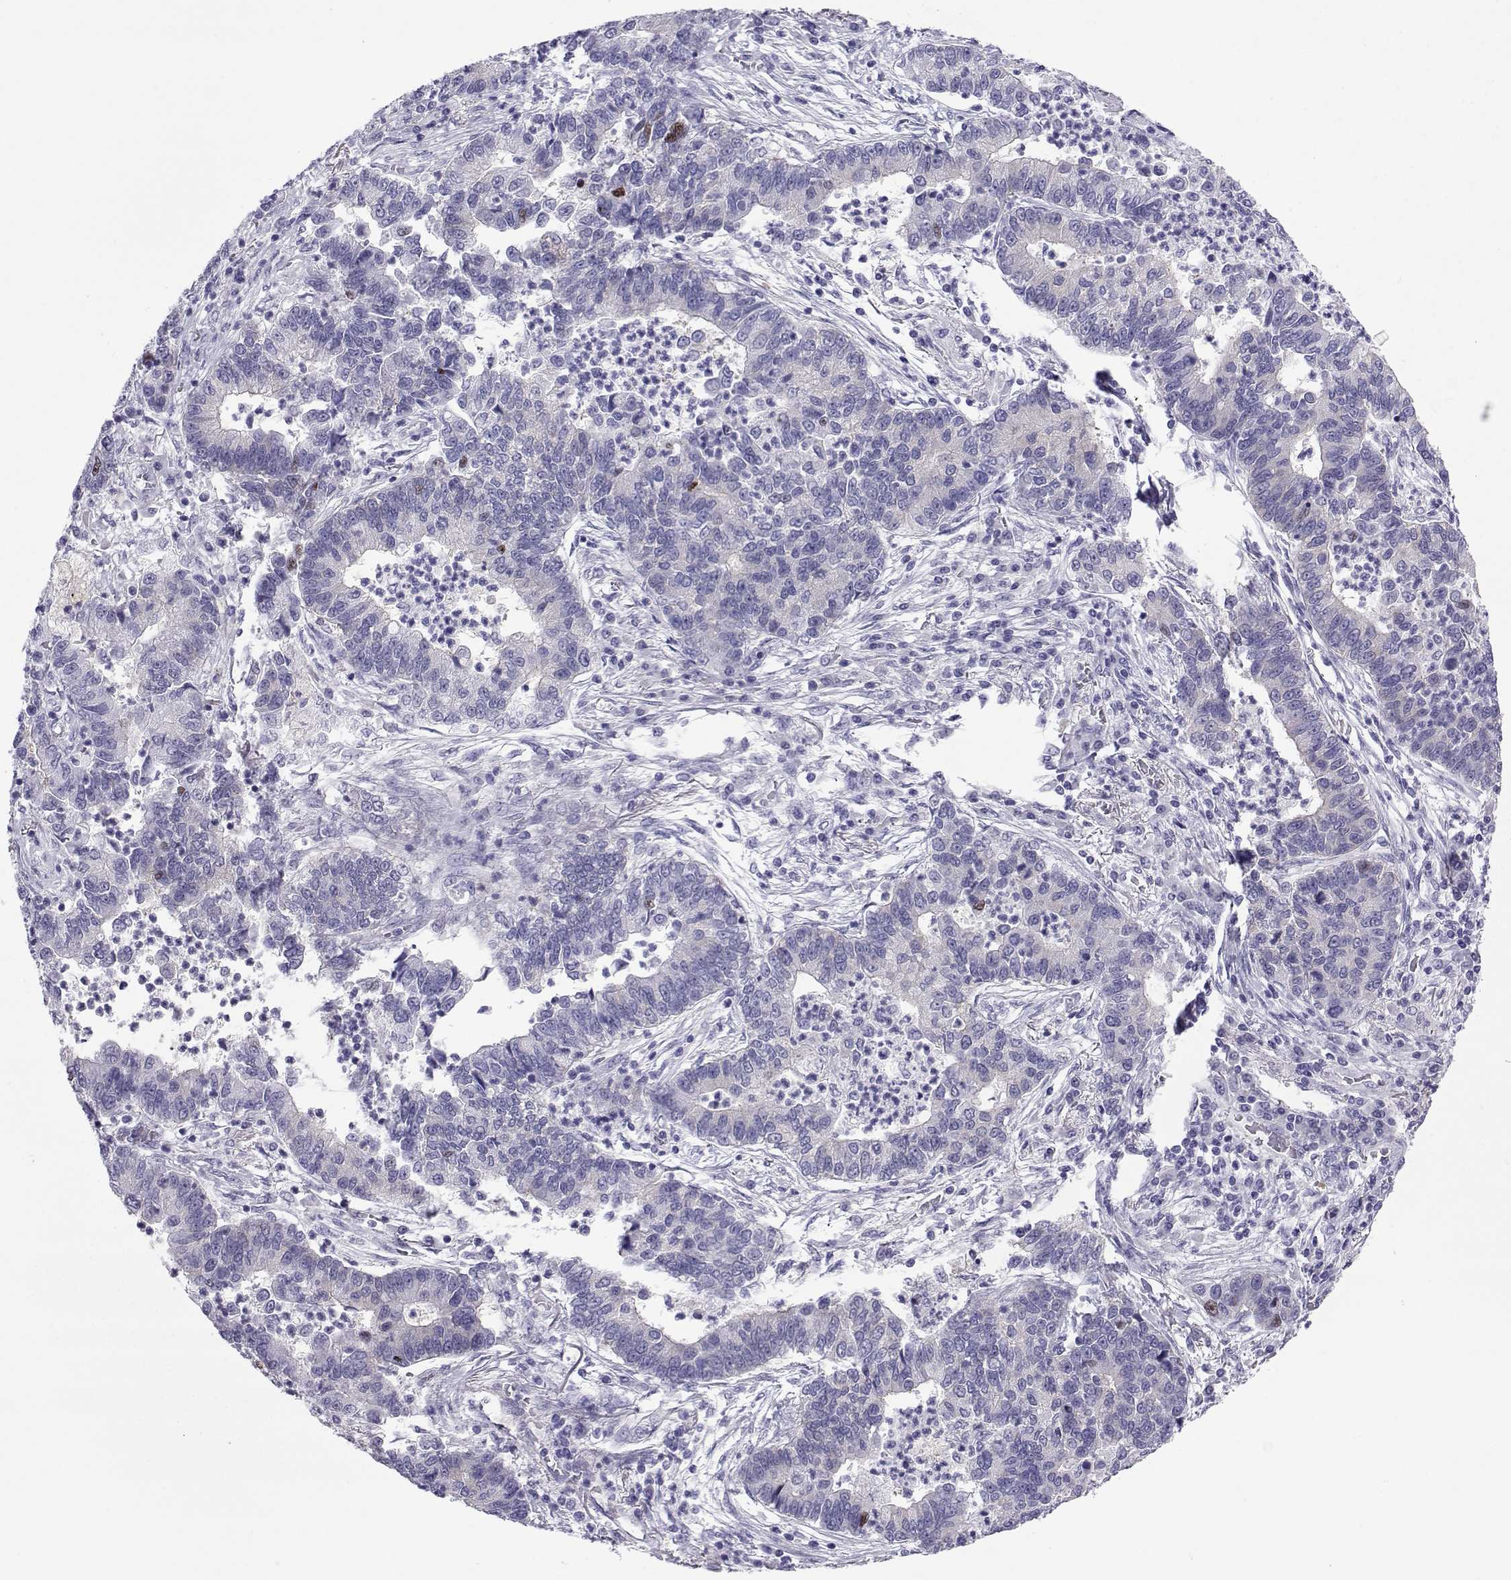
{"staining": {"intensity": "negative", "quantity": "none", "location": "none"}, "tissue": "lung cancer", "cell_type": "Tumor cells", "image_type": "cancer", "snomed": [{"axis": "morphology", "description": "Adenocarcinoma, NOS"}, {"axis": "topography", "description": "Lung"}], "caption": "This histopathology image is of adenocarcinoma (lung) stained with immunohistochemistry to label a protein in brown with the nuclei are counter-stained blue. There is no expression in tumor cells. Nuclei are stained in blue.", "gene": "COL22A1", "patient": {"sex": "female", "age": 57}}